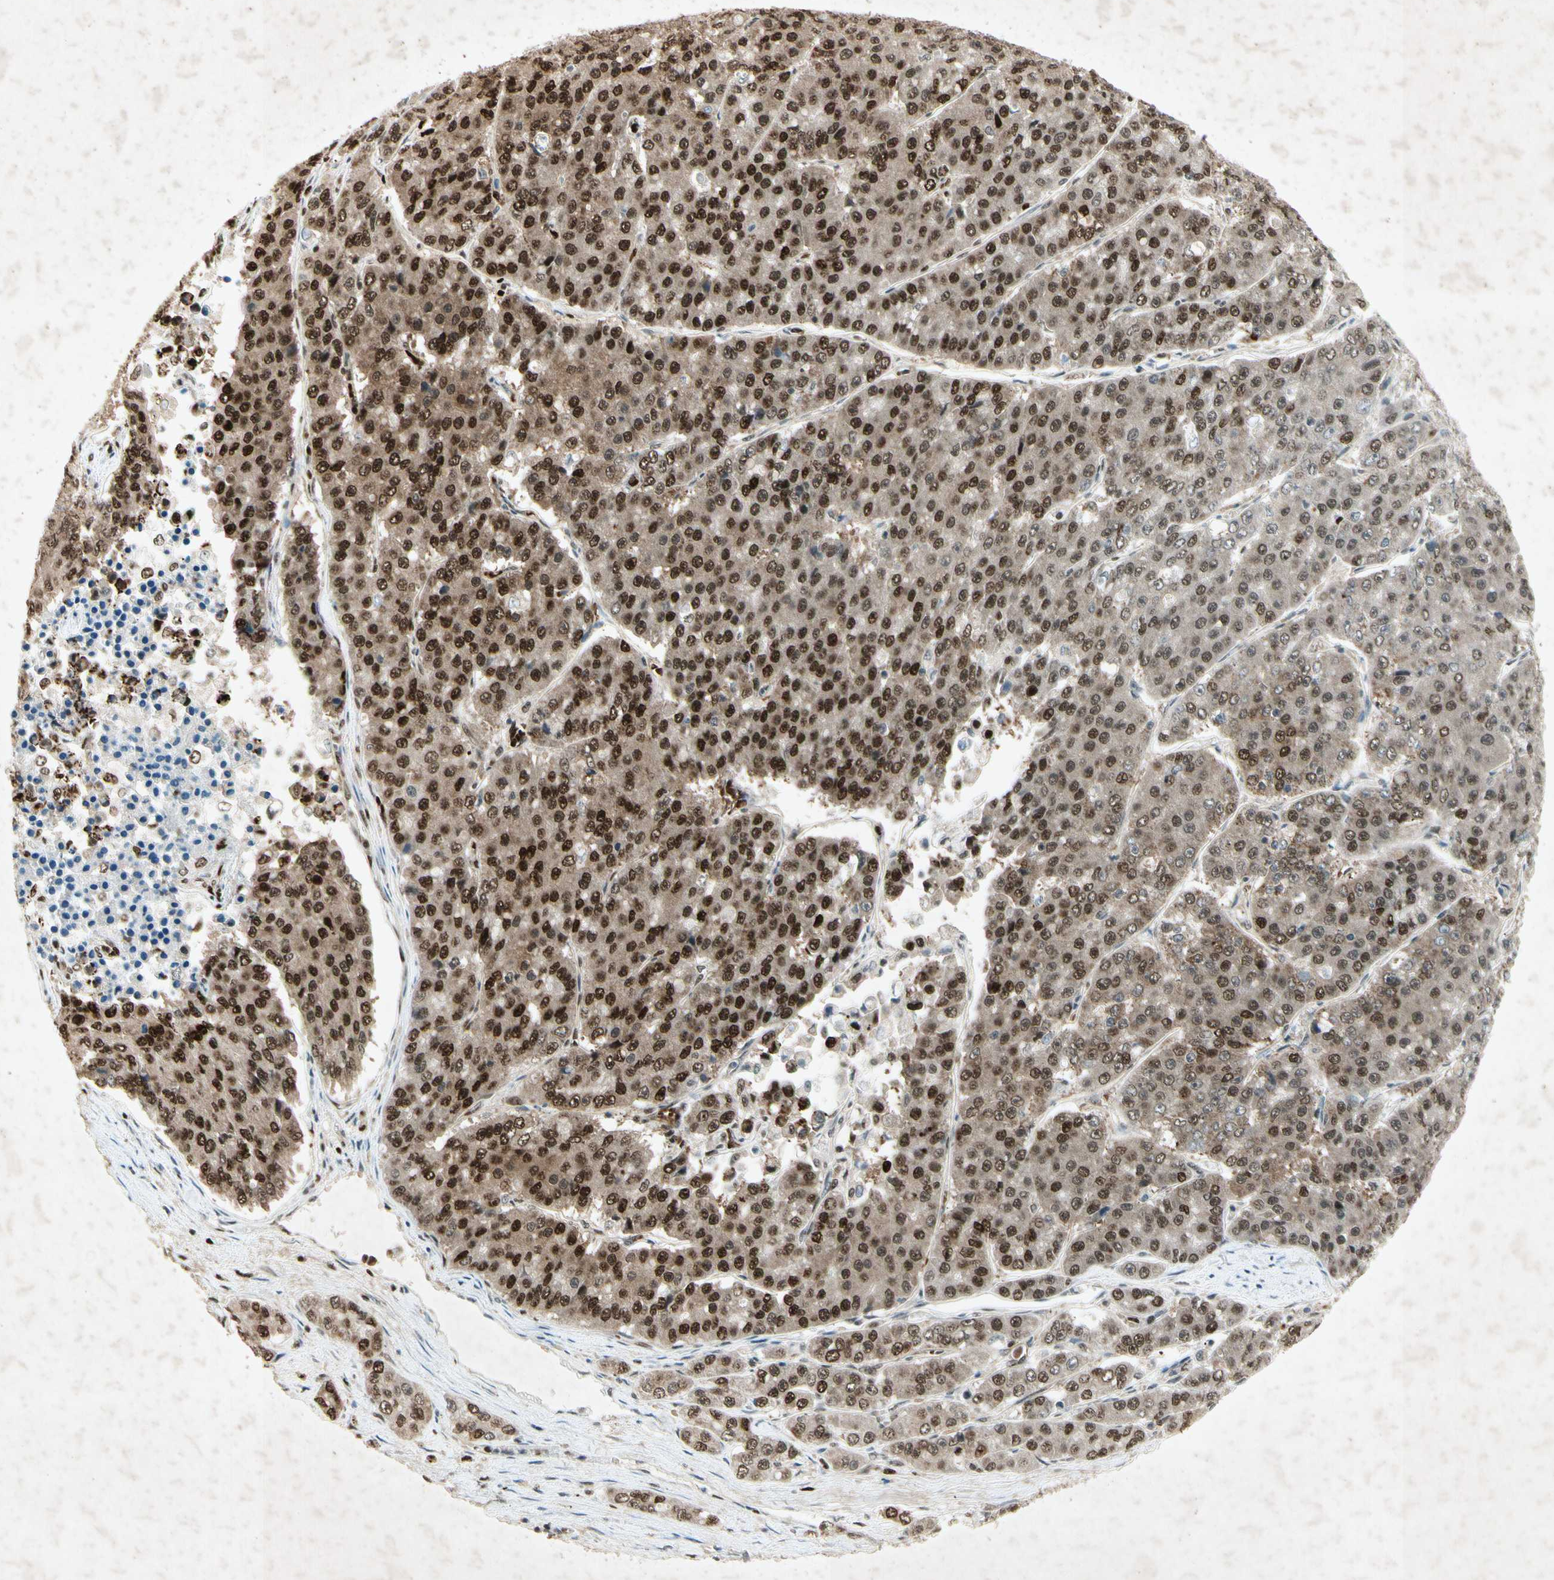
{"staining": {"intensity": "strong", "quantity": ">75%", "location": "nuclear"}, "tissue": "pancreatic cancer", "cell_type": "Tumor cells", "image_type": "cancer", "snomed": [{"axis": "morphology", "description": "Adenocarcinoma, NOS"}, {"axis": "topography", "description": "Pancreas"}], "caption": "An image of pancreatic cancer (adenocarcinoma) stained for a protein demonstrates strong nuclear brown staining in tumor cells.", "gene": "RNF43", "patient": {"sex": "male", "age": 50}}